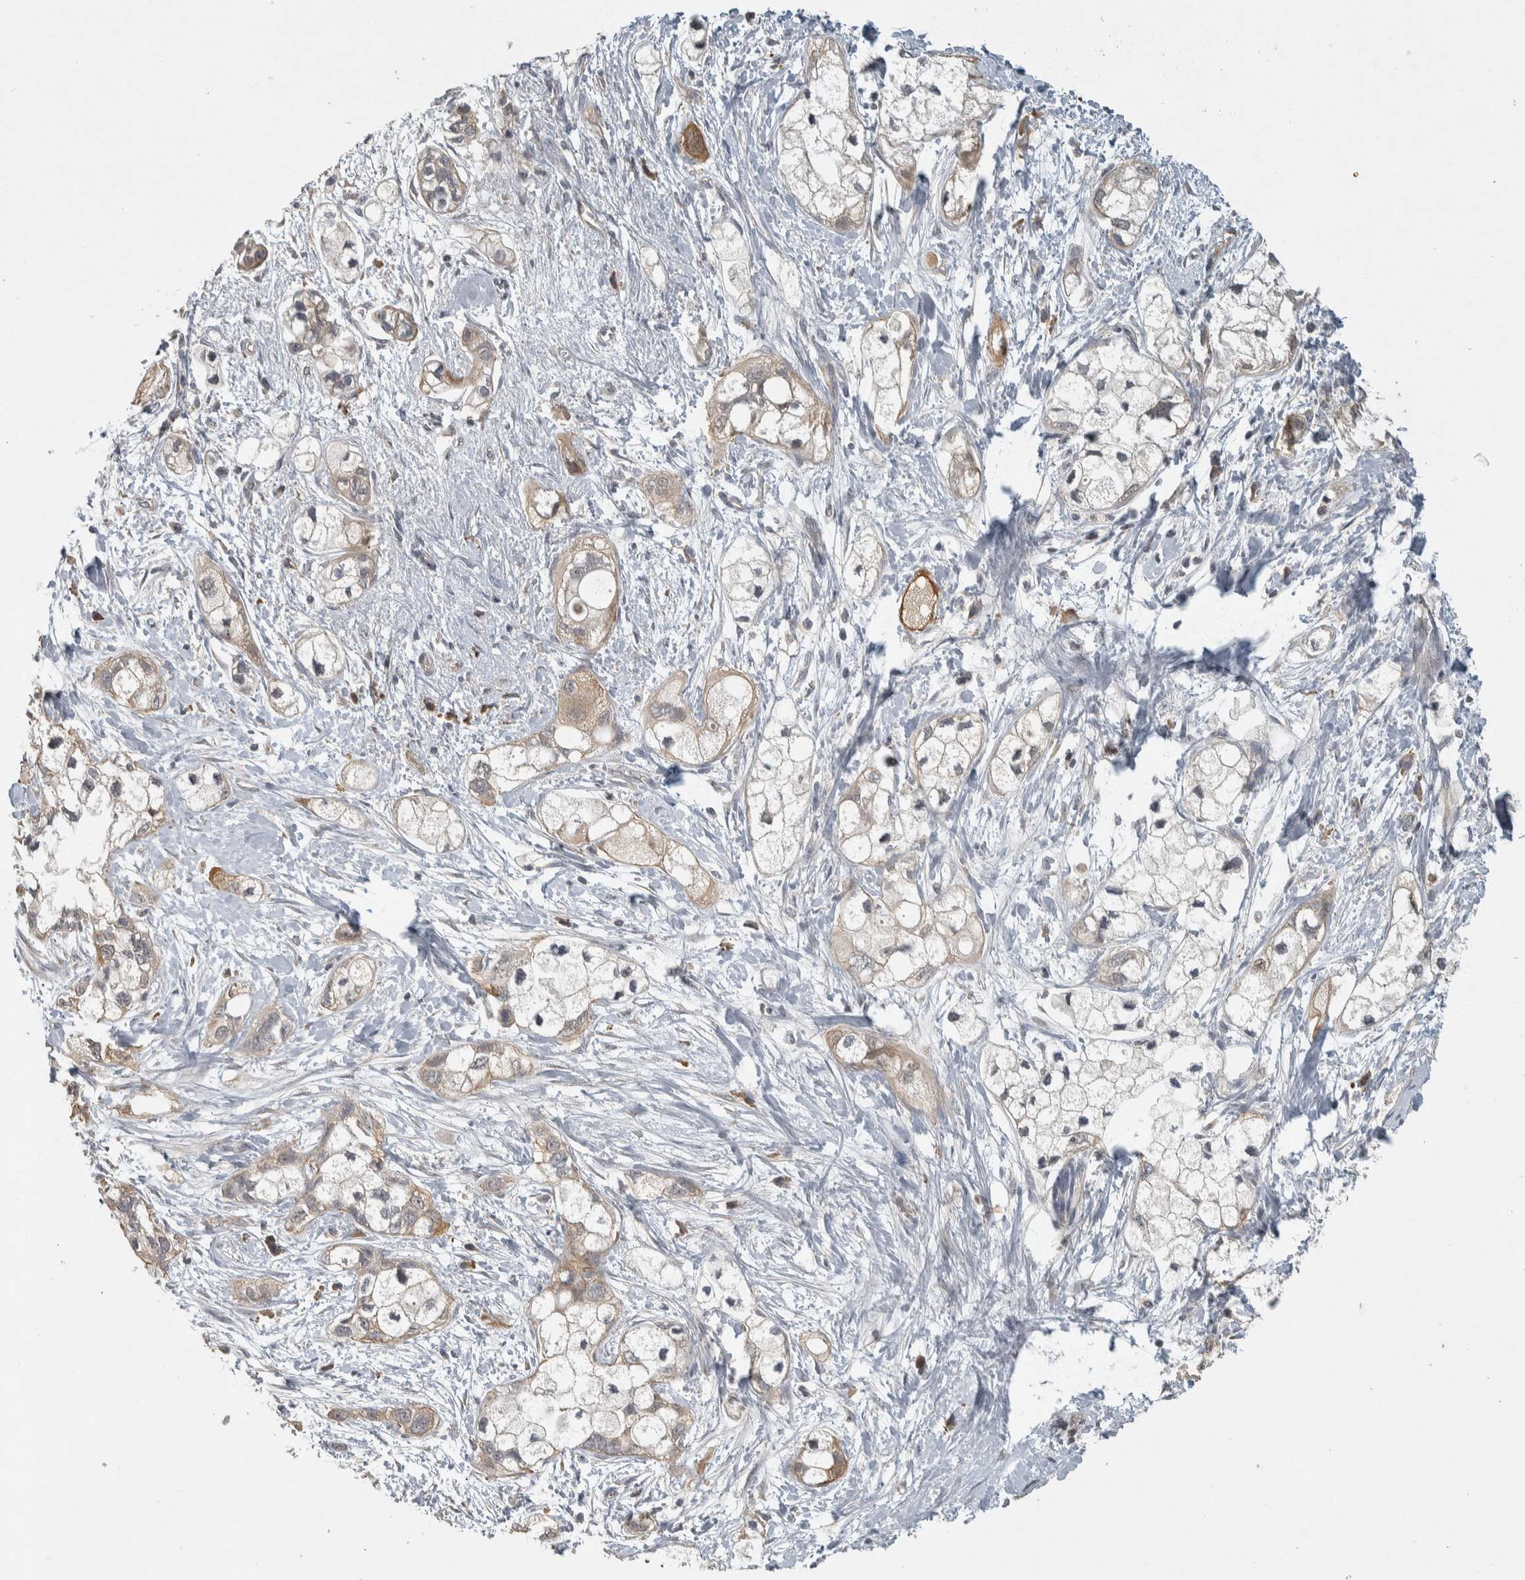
{"staining": {"intensity": "weak", "quantity": "<25%", "location": "cytoplasmic/membranous"}, "tissue": "pancreatic cancer", "cell_type": "Tumor cells", "image_type": "cancer", "snomed": [{"axis": "morphology", "description": "Adenocarcinoma, NOS"}, {"axis": "topography", "description": "Pancreas"}], "caption": "Human pancreatic cancer stained for a protein using immunohistochemistry reveals no positivity in tumor cells.", "gene": "EIF3H", "patient": {"sex": "male", "age": 74}}